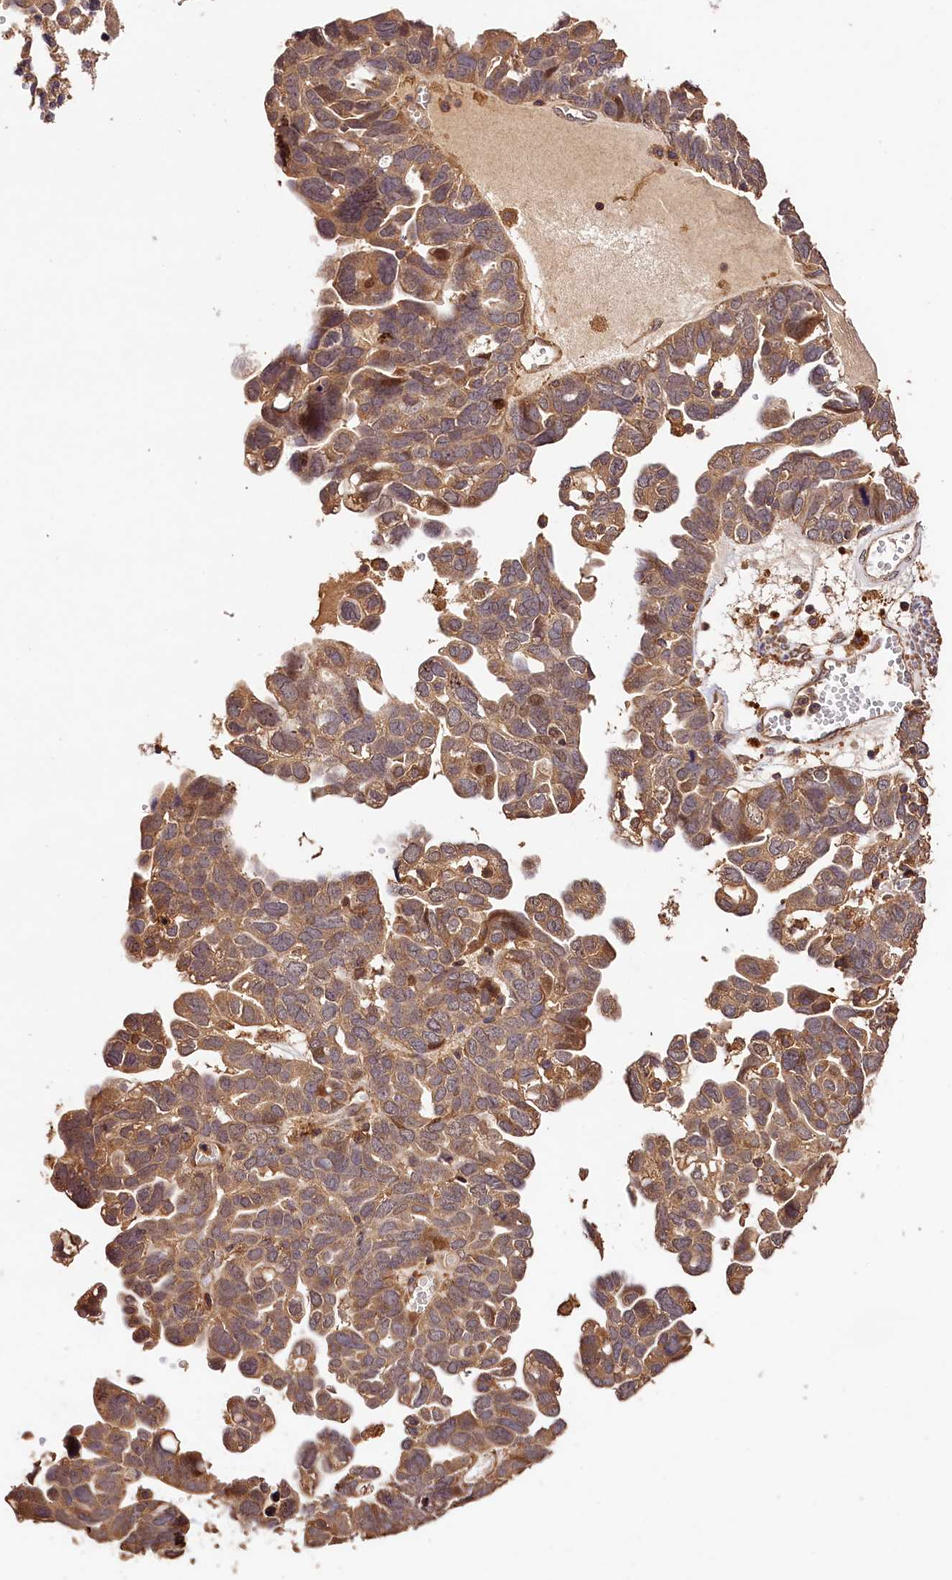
{"staining": {"intensity": "moderate", "quantity": ">75%", "location": "cytoplasmic/membranous"}, "tissue": "ovarian cancer", "cell_type": "Tumor cells", "image_type": "cancer", "snomed": [{"axis": "morphology", "description": "Cystadenocarcinoma, serous, NOS"}, {"axis": "topography", "description": "Ovary"}], "caption": "Human serous cystadenocarcinoma (ovarian) stained with a brown dye exhibits moderate cytoplasmic/membranous positive expression in approximately >75% of tumor cells.", "gene": "KPTN", "patient": {"sex": "female", "age": 79}}